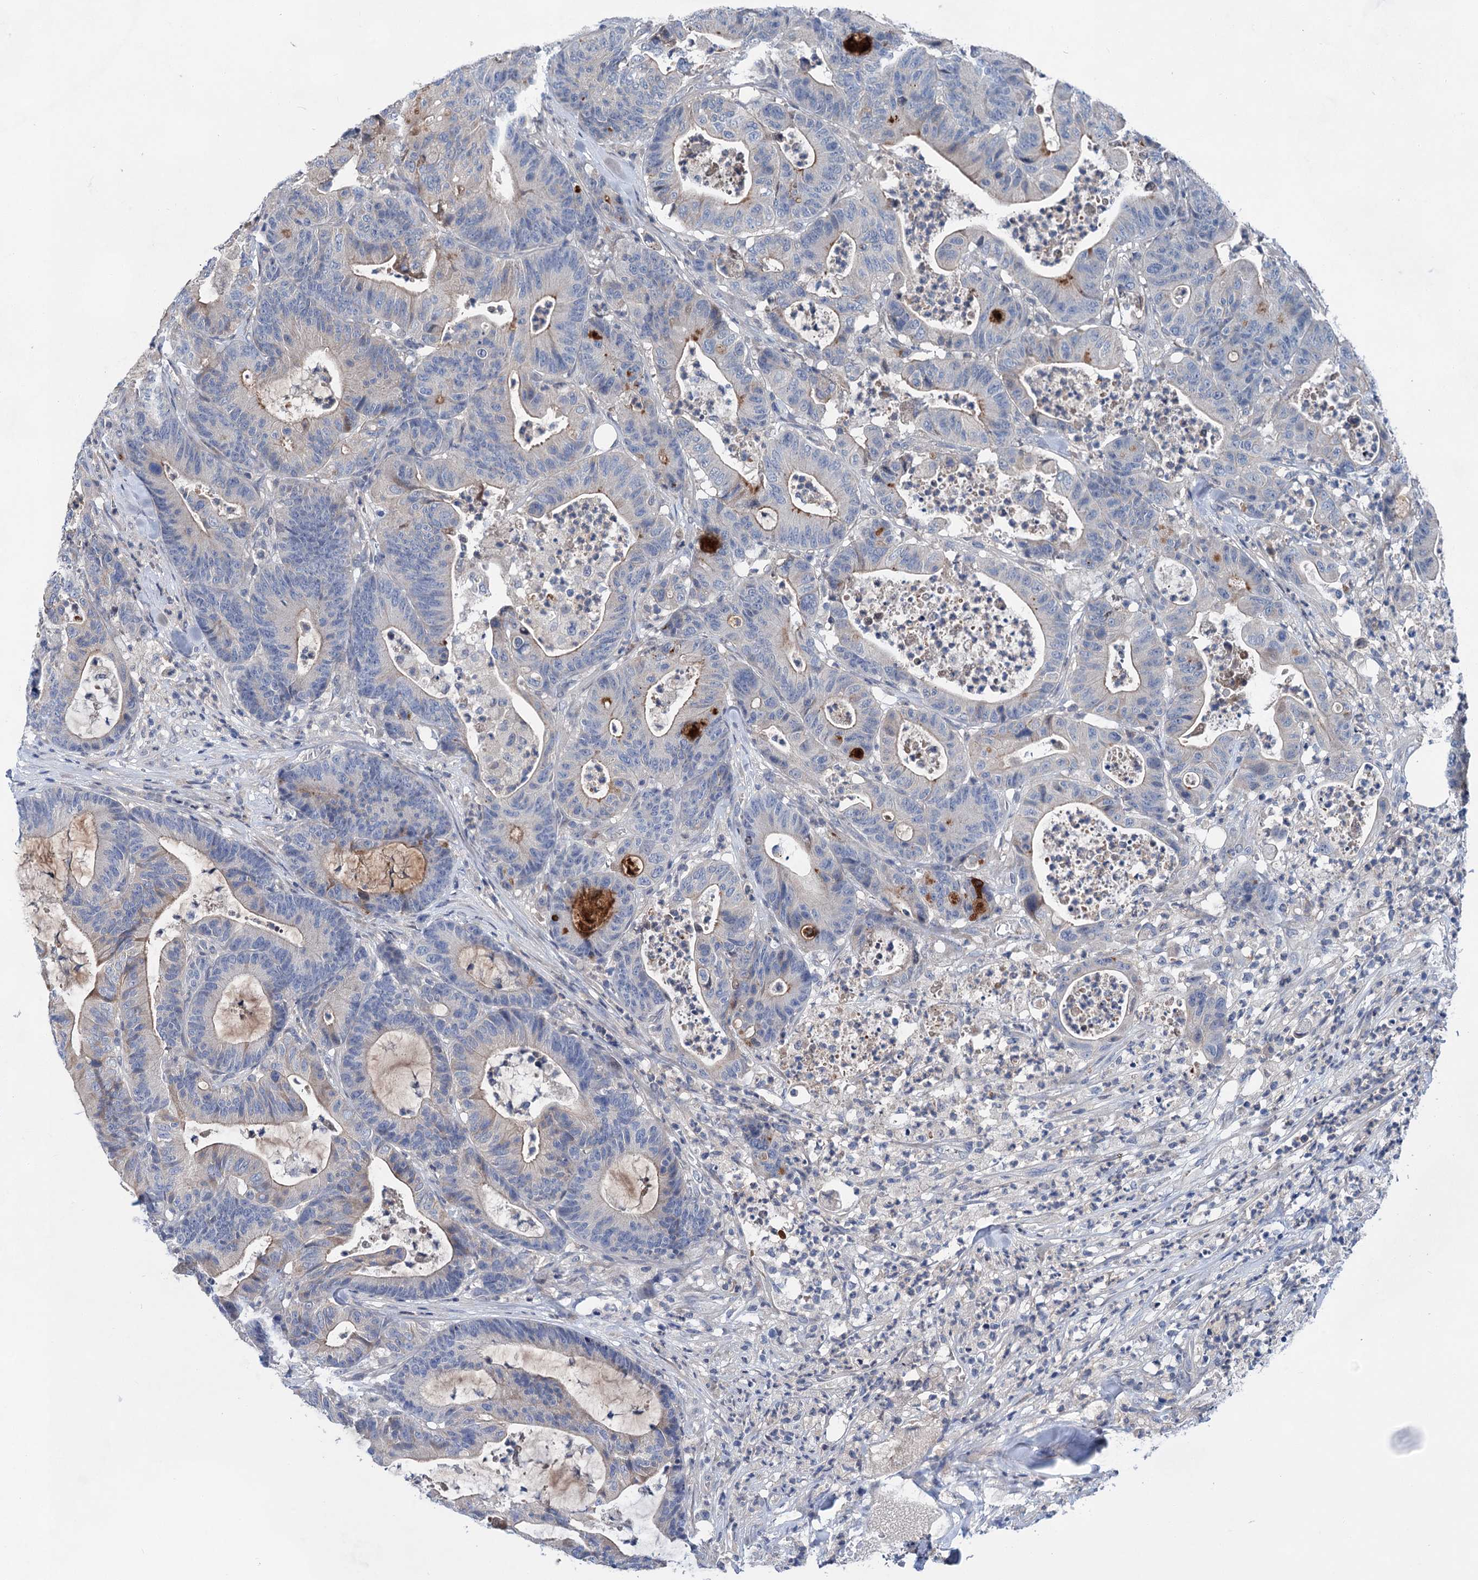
{"staining": {"intensity": "negative", "quantity": "none", "location": "none"}, "tissue": "colorectal cancer", "cell_type": "Tumor cells", "image_type": "cancer", "snomed": [{"axis": "morphology", "description": "Adenocarcinoma, NOS"}, {"axis": "topography", "description": "Colon"}], "caption": "An immunohistochemistry (IHC) micrograph of colorectal cancer (adenocarcinoma) is shown. There is no staining in tumor cells of colorectal cancer (adenocarcinoma).", "gene": "MORN3", "patient": {"sex": "female", "age": 84}}